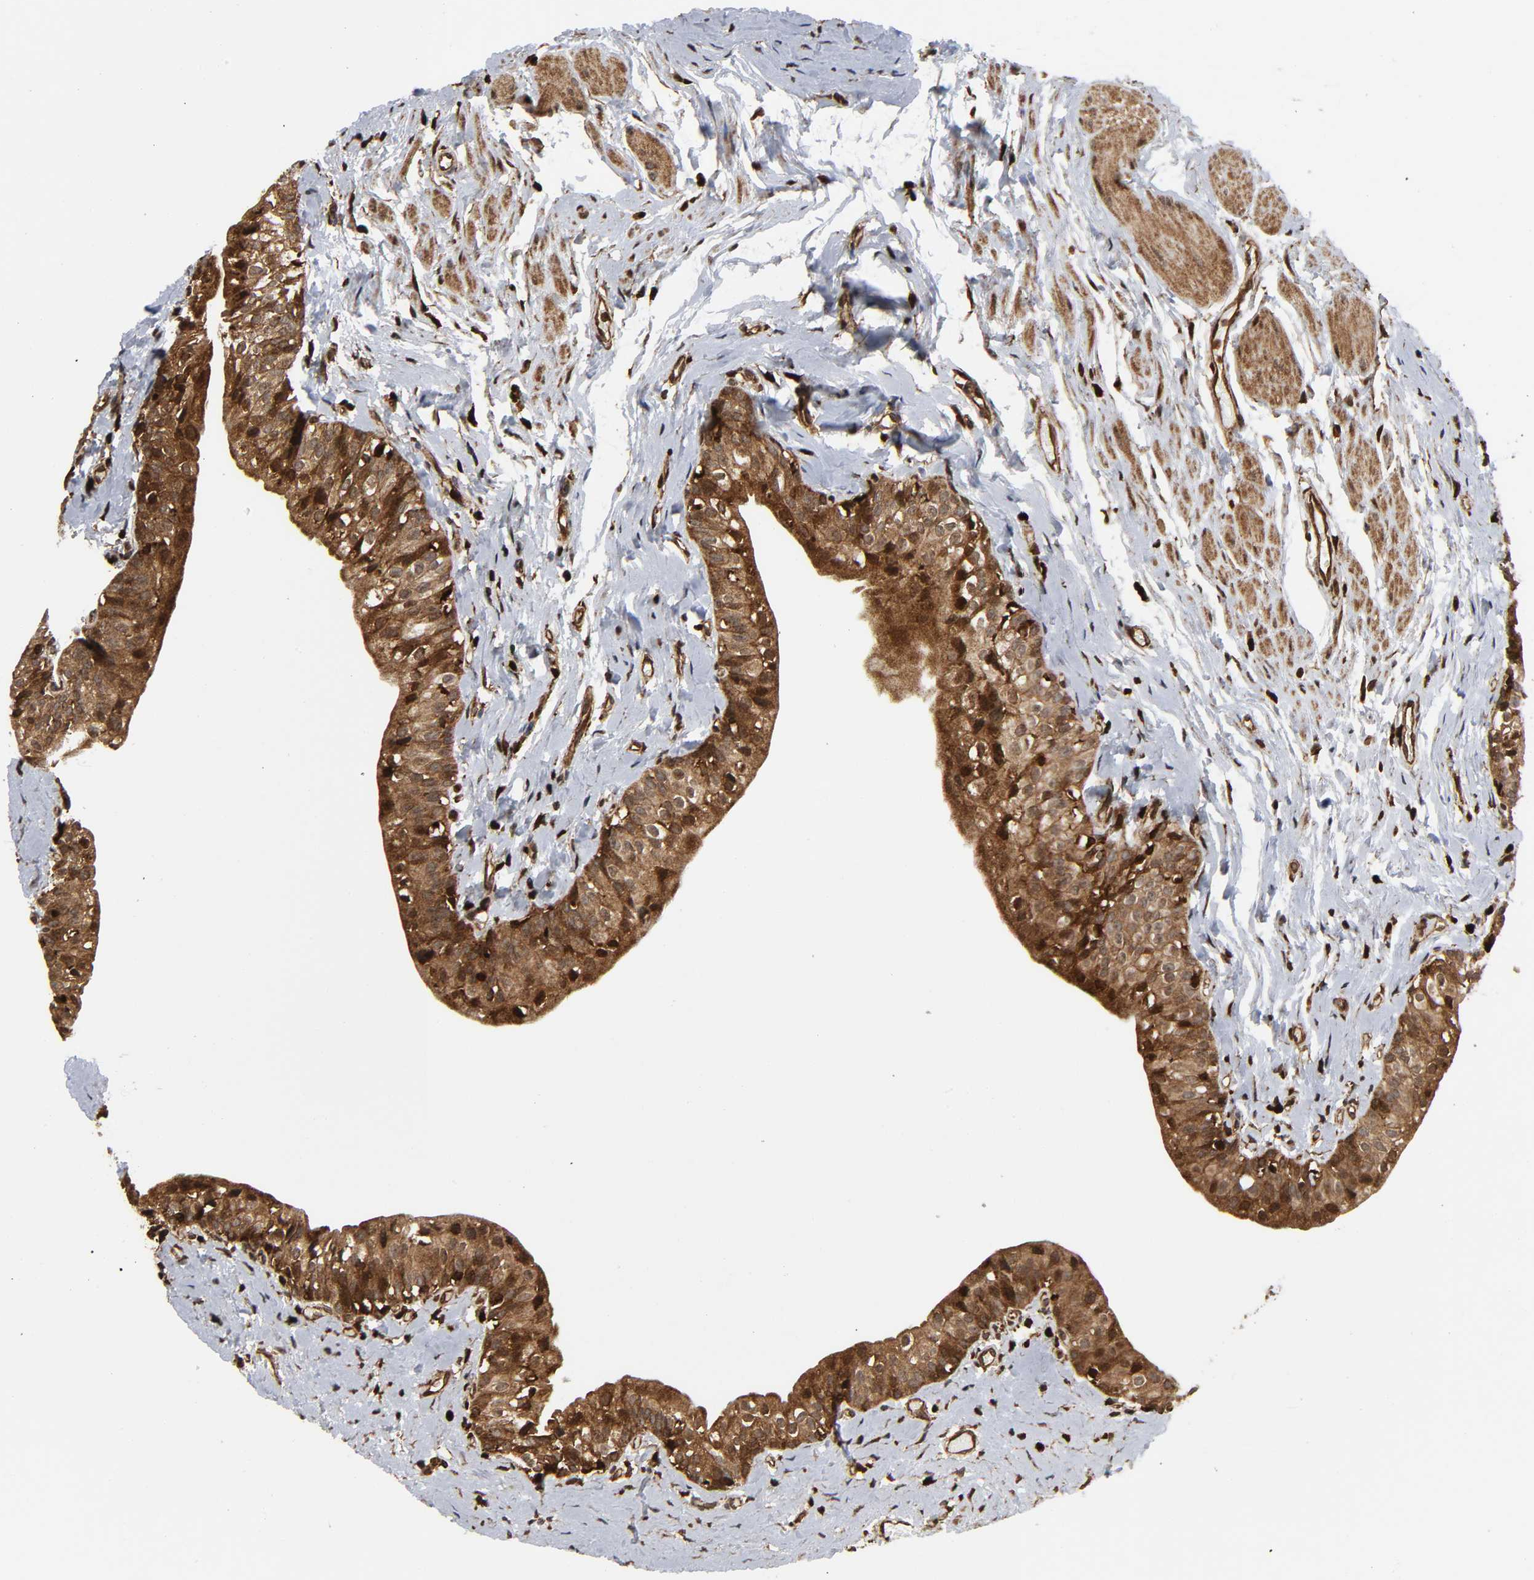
{"staining": {"intensity": "strong", "quantity": ">75%", "location": "cytoplasmic/membranous,nuclear"}, "tissue": "urinary bladder", "cell_type": "Urothelial cells", "image_type": "normal", "snomed": [{"axis": "morphology", "description": "Normal tissue, NOS"}, {"axis": "topography", "description": "Urinary bladder"}], "caption": "Immunohistochemistry photomicrograph of unremarkable human urinary bladder stained for a protein (brown), which demonstrates high levels of strong cytoplasmic/membranous,nuclear positivity in about >75% of urothelial cells.", "gene": "MAPK1", "patient": {"sex": "male", "age": 59}}